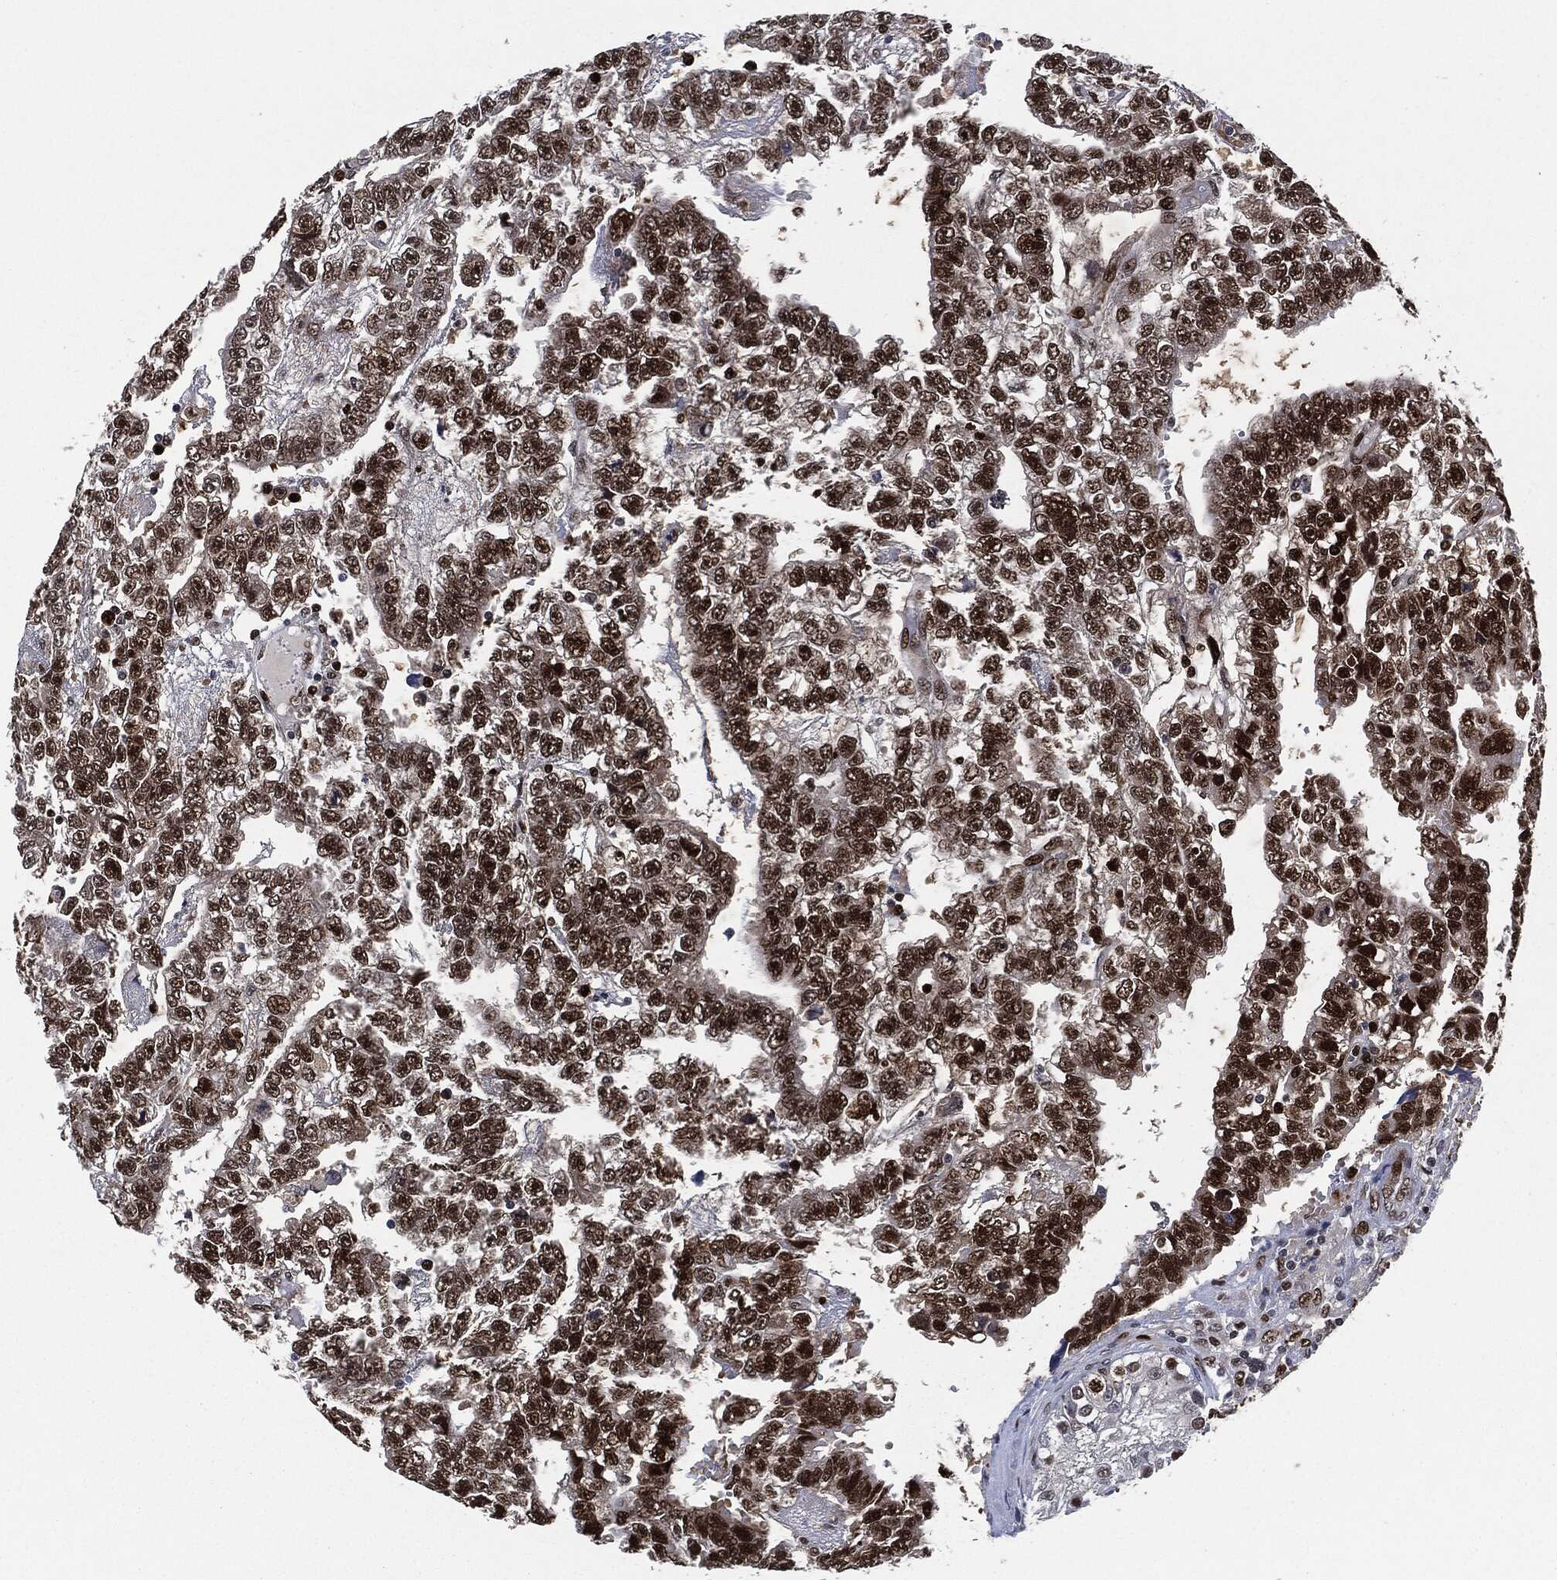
{"staining": {"intensity": "strong", "quantity": "25%-75%", "location": "nuclear"}, "tissue": "testis cancer", "cell_type": "Tumor cells", "image_type": "cancer", "snomed": [{"axis": "morphology", "description": "Carcinoma, Embryonal, NOS"}, {"axis": "topography", "description": "Testis"}], "caption": "High-power microscopy captured an IHC image of testis embryonal carcinoma, revealing strong nuclear positivity in approximately 25%-75% of tumor cells.", "gene": "PCNA", "patient": {"sex": "male", "age": 25}}